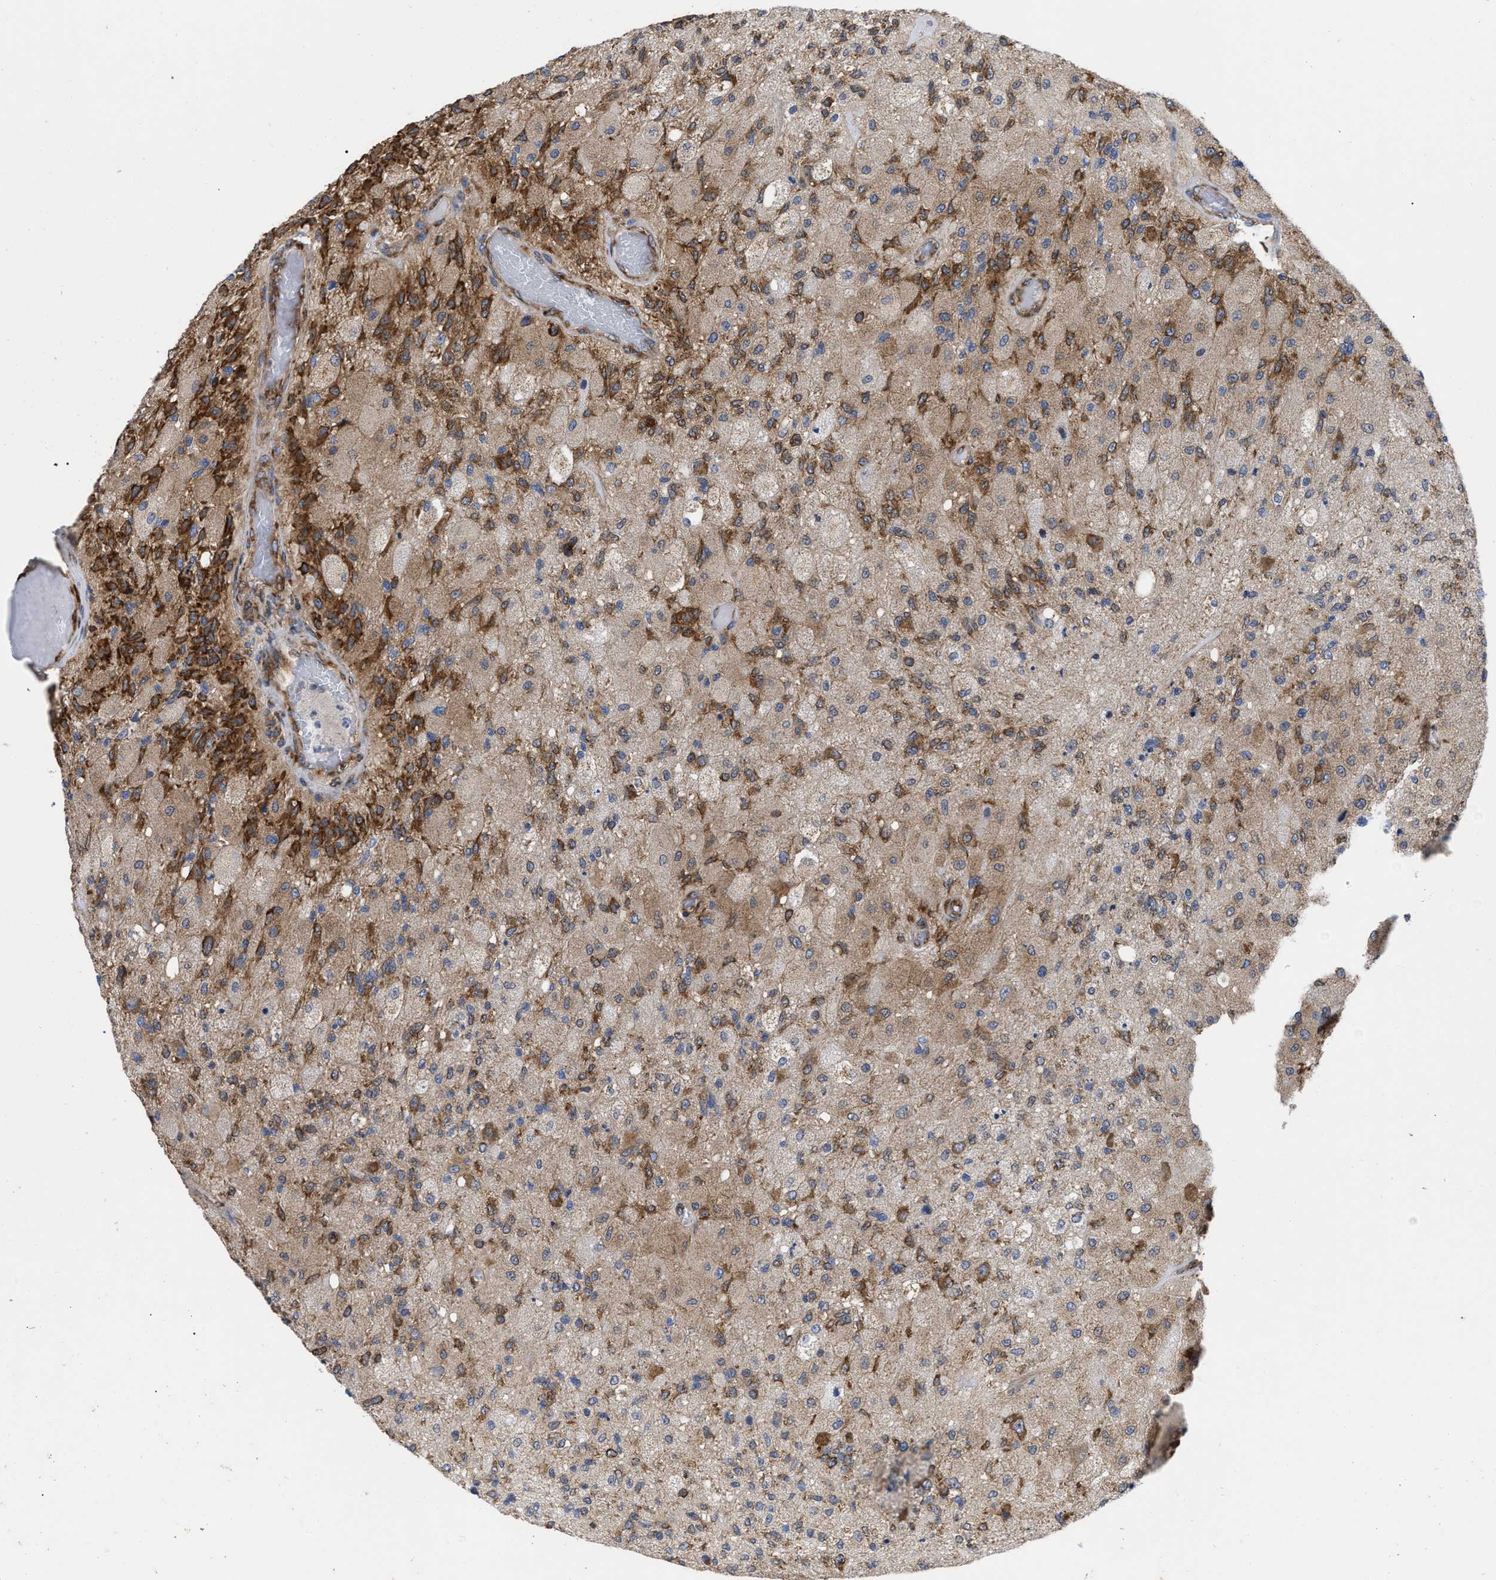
{"staining": {"intensity": "strong", "quantity": "25%-75%", "location": "cytoplasmic/membranous"}, "tissue": "glioma", "cell_type": "Tumor cells", "image_type": "cancer", "snomed": [{"axis": "morphology", "description": "Normal tissue, NOS"}, {"axis": "morphology", "description": "Glioma, malignant, High grade"}, {"axis": "topography", "description": "Cerebral cortex"}], "caption": "Tumor cells display high levels of strong cytoplasmic/membranous staining in approximately 25%-75% of cells in malignant glioma (high-grade). The staining was performed using DAB (3,3'-diaminobenzidine) to visualize the protein expression in brown, while the nuclei were stained in blue with hematoxylin (Magnification: 20x).", "gene": "FAM120A", "patient": {"sex": "male", "age": 77}}